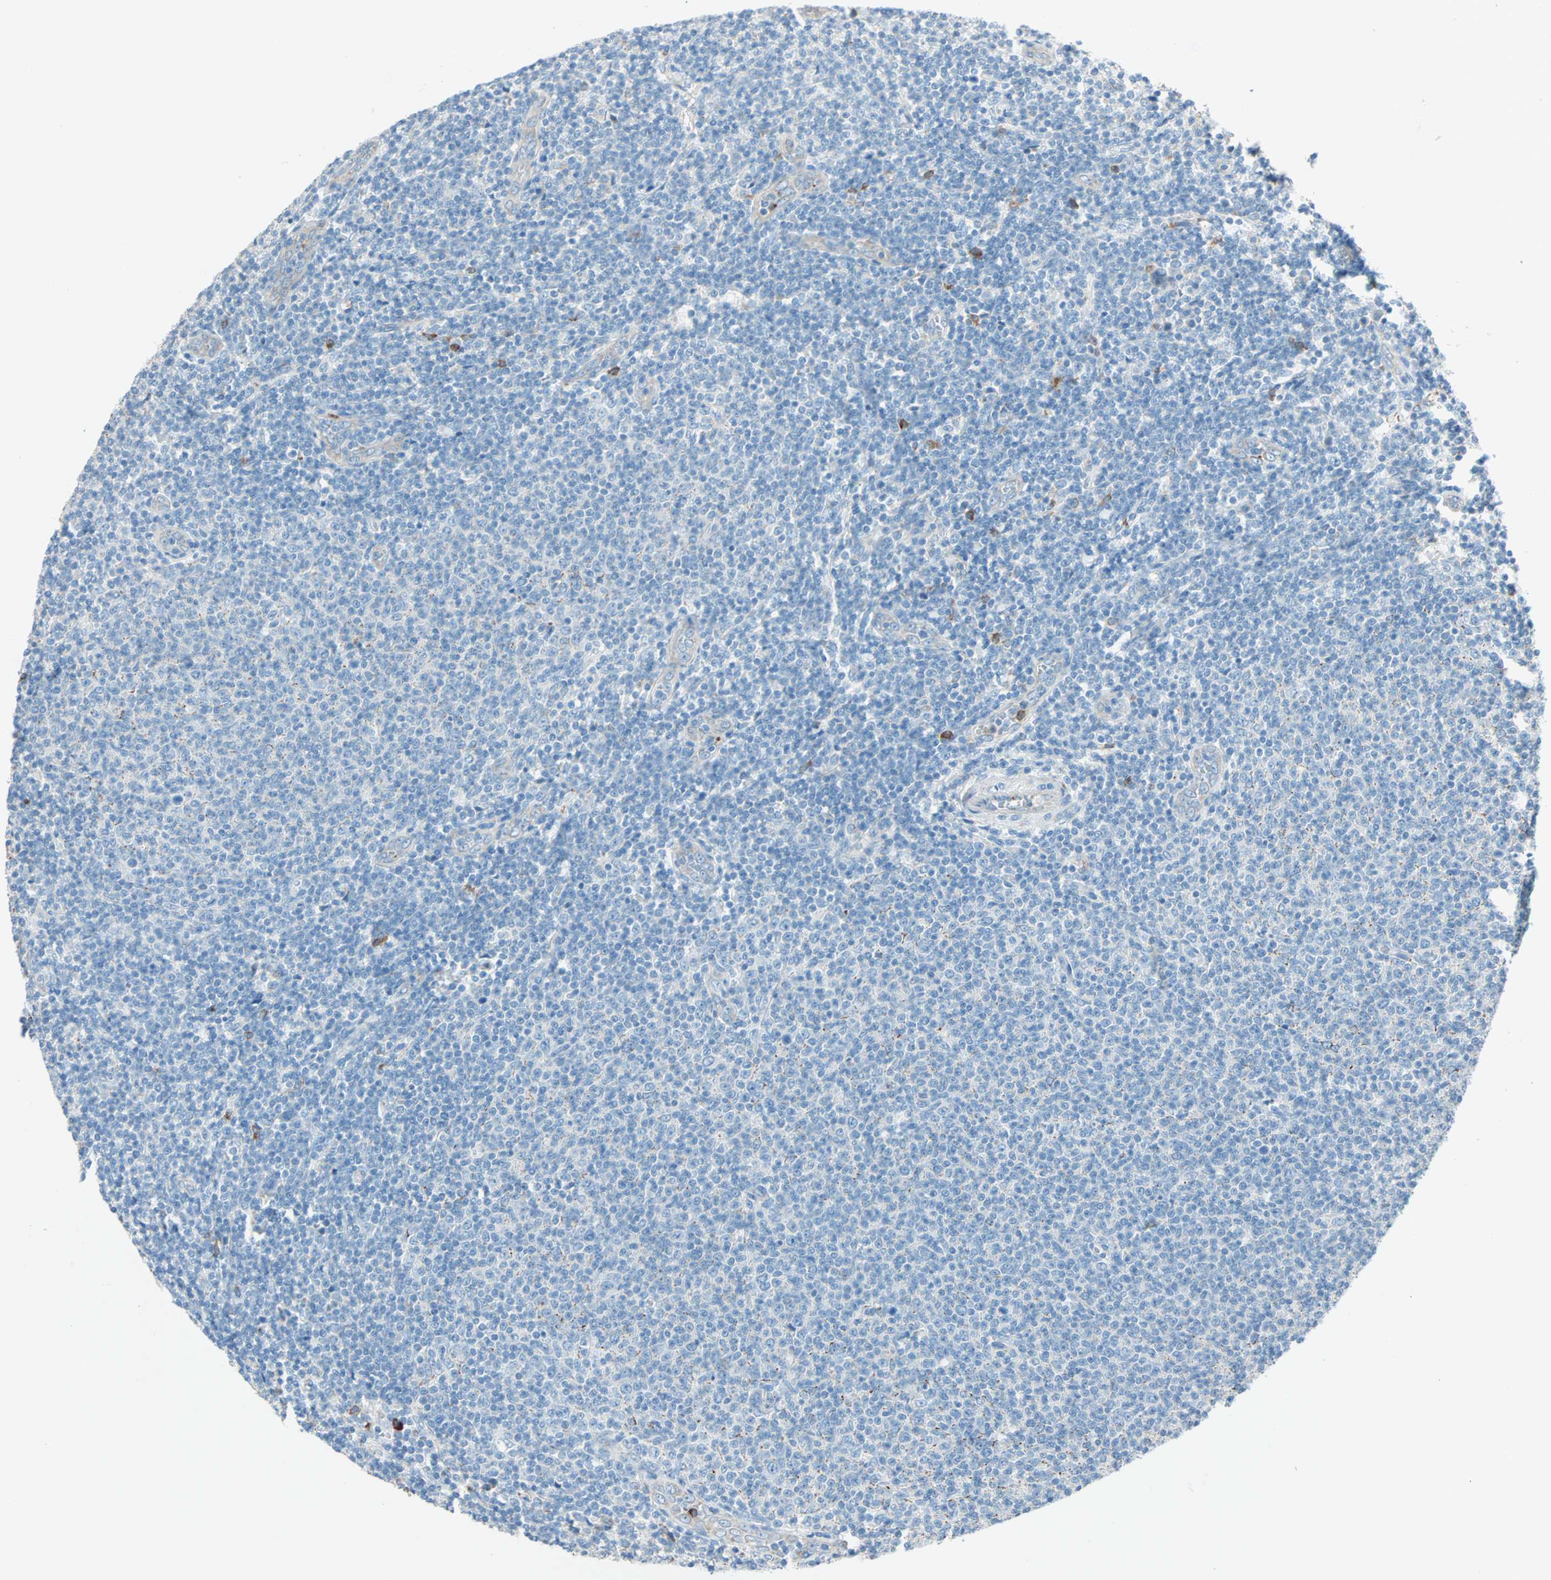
{"staining": {"intensity": "moderate", "quantity": "<25%", "location": "cytoplasmic/membranous"}, "tissue": "lymphoma", "cell_type": "Tumor cells", "image_type": "cancer", "snomed": [{"axis": "morphology", "description": "Malignant lymphoma, non-Hodgkin's type, Low grade"}, {"axis": "topography", "description": "Lymph node"}], "caption": "Moderate cytoplasmic/membranous positivity is present in approximately <25% of tumor cells in malignant lymphoma, non-Hodgkin's type (low-grade). (DAB (3,3'-diaminobenzidine) IHC with brightfield microscopy, high magnification).", "gene": "LY6G6F", "patient": {"sex": "male", "age": 66}}